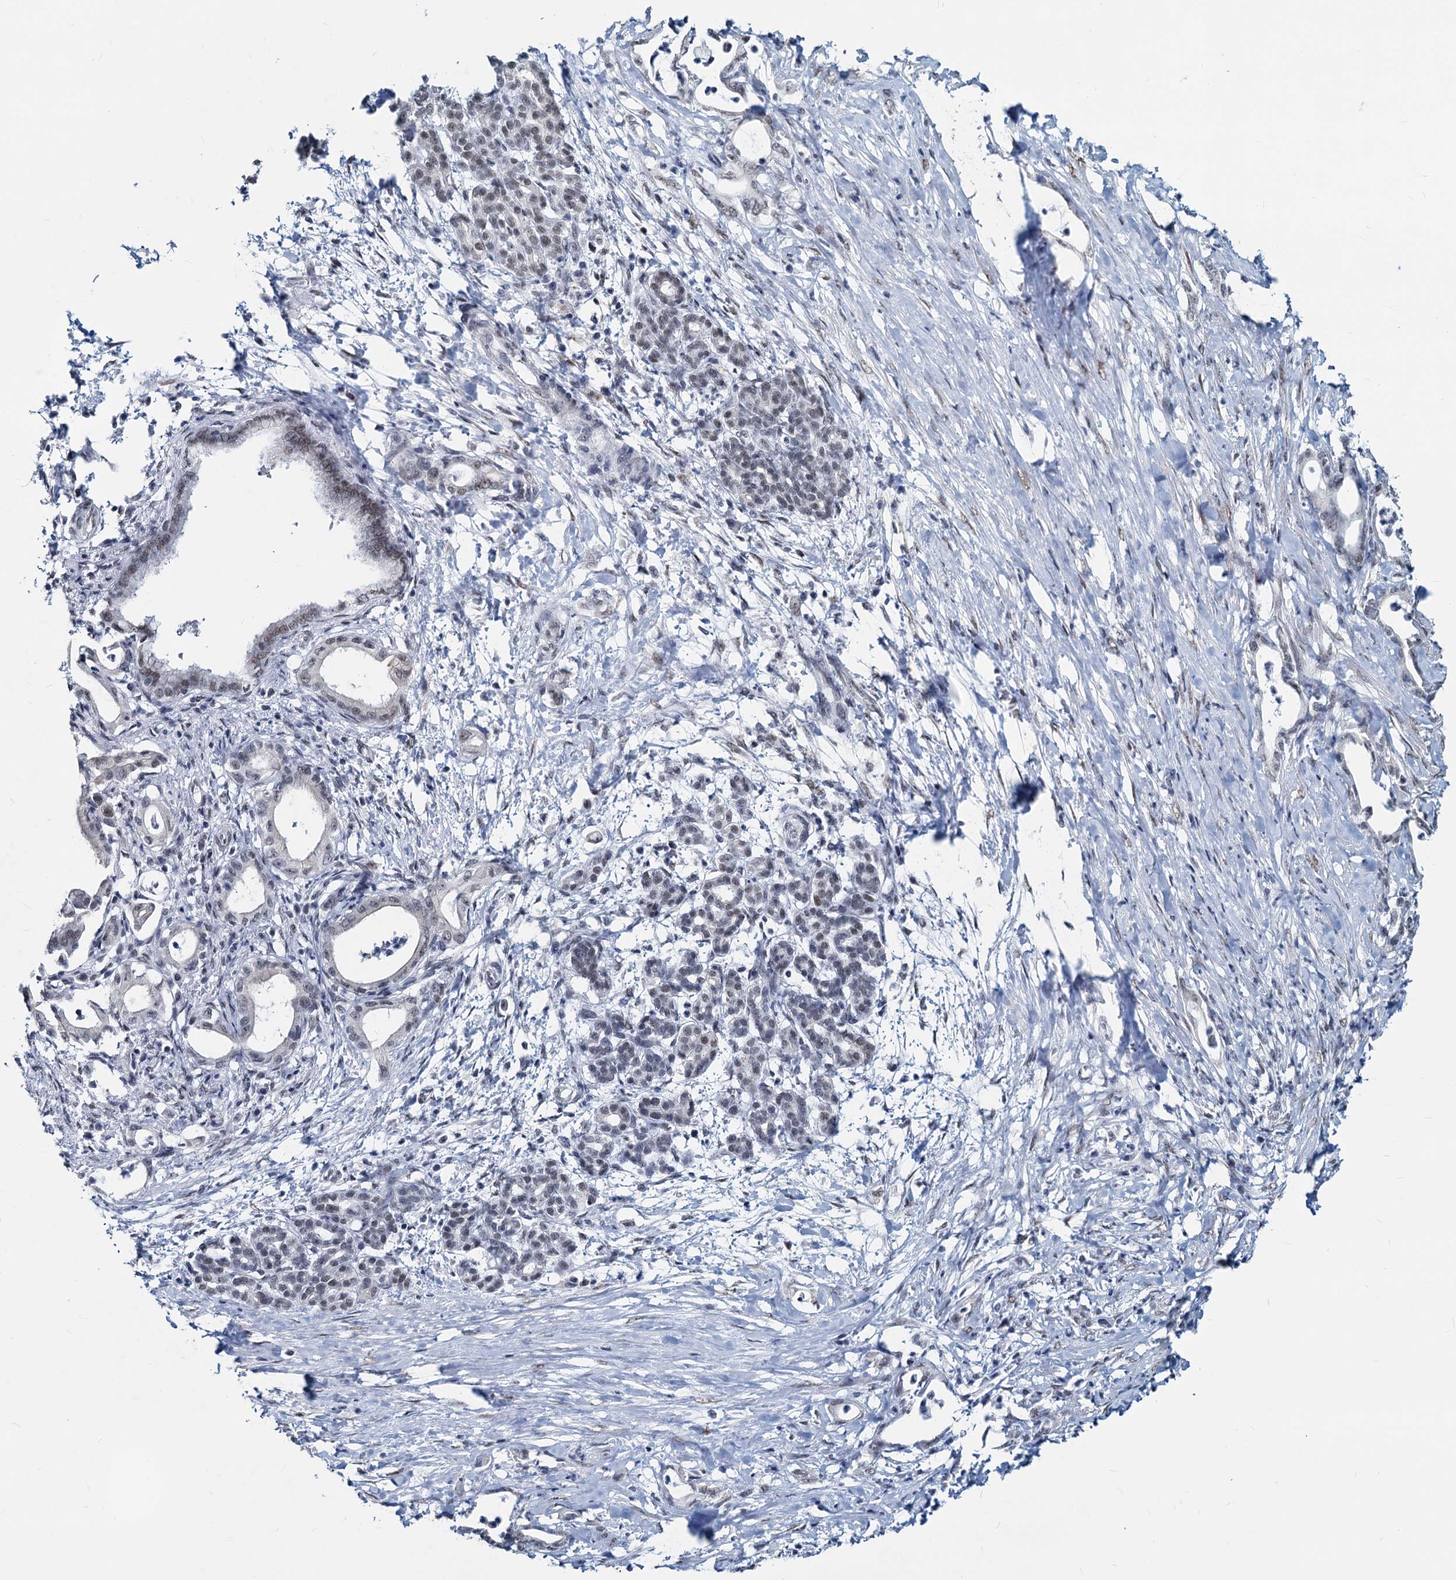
{"staining": {"intensity": "weak", "quantity": "<25%", "location": "nuclear"}, "tissue": "pancreatic cancer", "cell_type": "Tumor cells", "image_type": "cancer", "snomed": [{"axis": "morphology", "description": "Adenocarcinoma, NOS"}, {"axis": "topography", "description": "Pancreas"}], "caption": "IHC photomicrograph of human pancreatic cancer stained for a protein (brown), which exhibits no positivity in tumor cells.", "gene": "METTL14", "patient": {"sex": "female", "age": 55}}